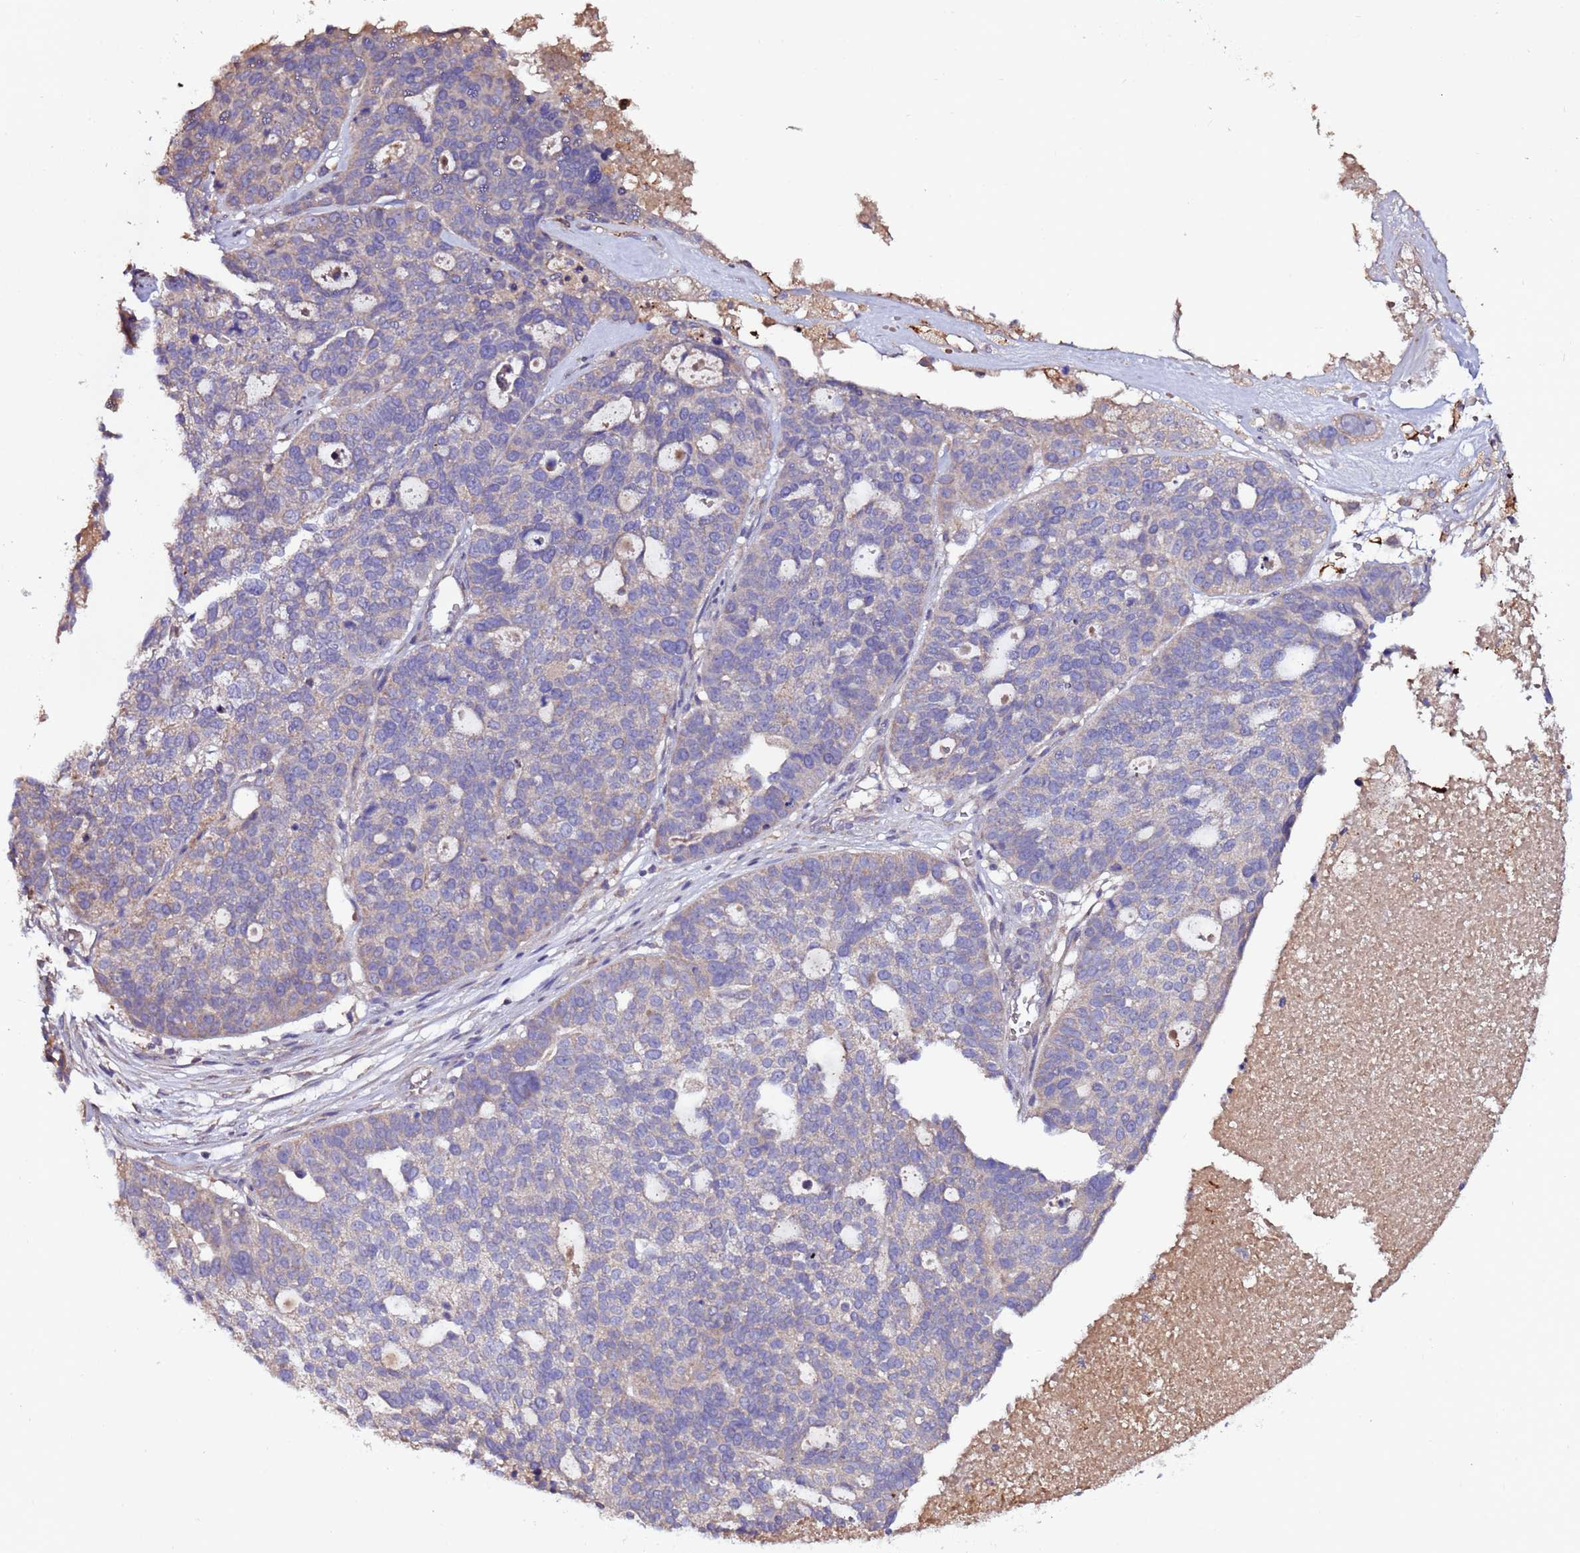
{"staining": {"intensity": "negative", "quantity": "none", "location": "none"}, "tissue": "ovarian cancer", "cell_type": "Tumor cells", "image_type": "cancer", "snomed": [{"axis": "morphology", "description": "Cystadenocarcinoma, serous, NOS"}, {"axis": "topography", "description": "Ovary"}], "caption": "Immunohistochemistry (IHC) image of human ovarian cancer (serous cystadenocarcinoma) stained for a protein (brown), which demonstrates no expression in tumor cells.", "gene": "RPS15A", "patient": {"sex": "female", "age": 59}}